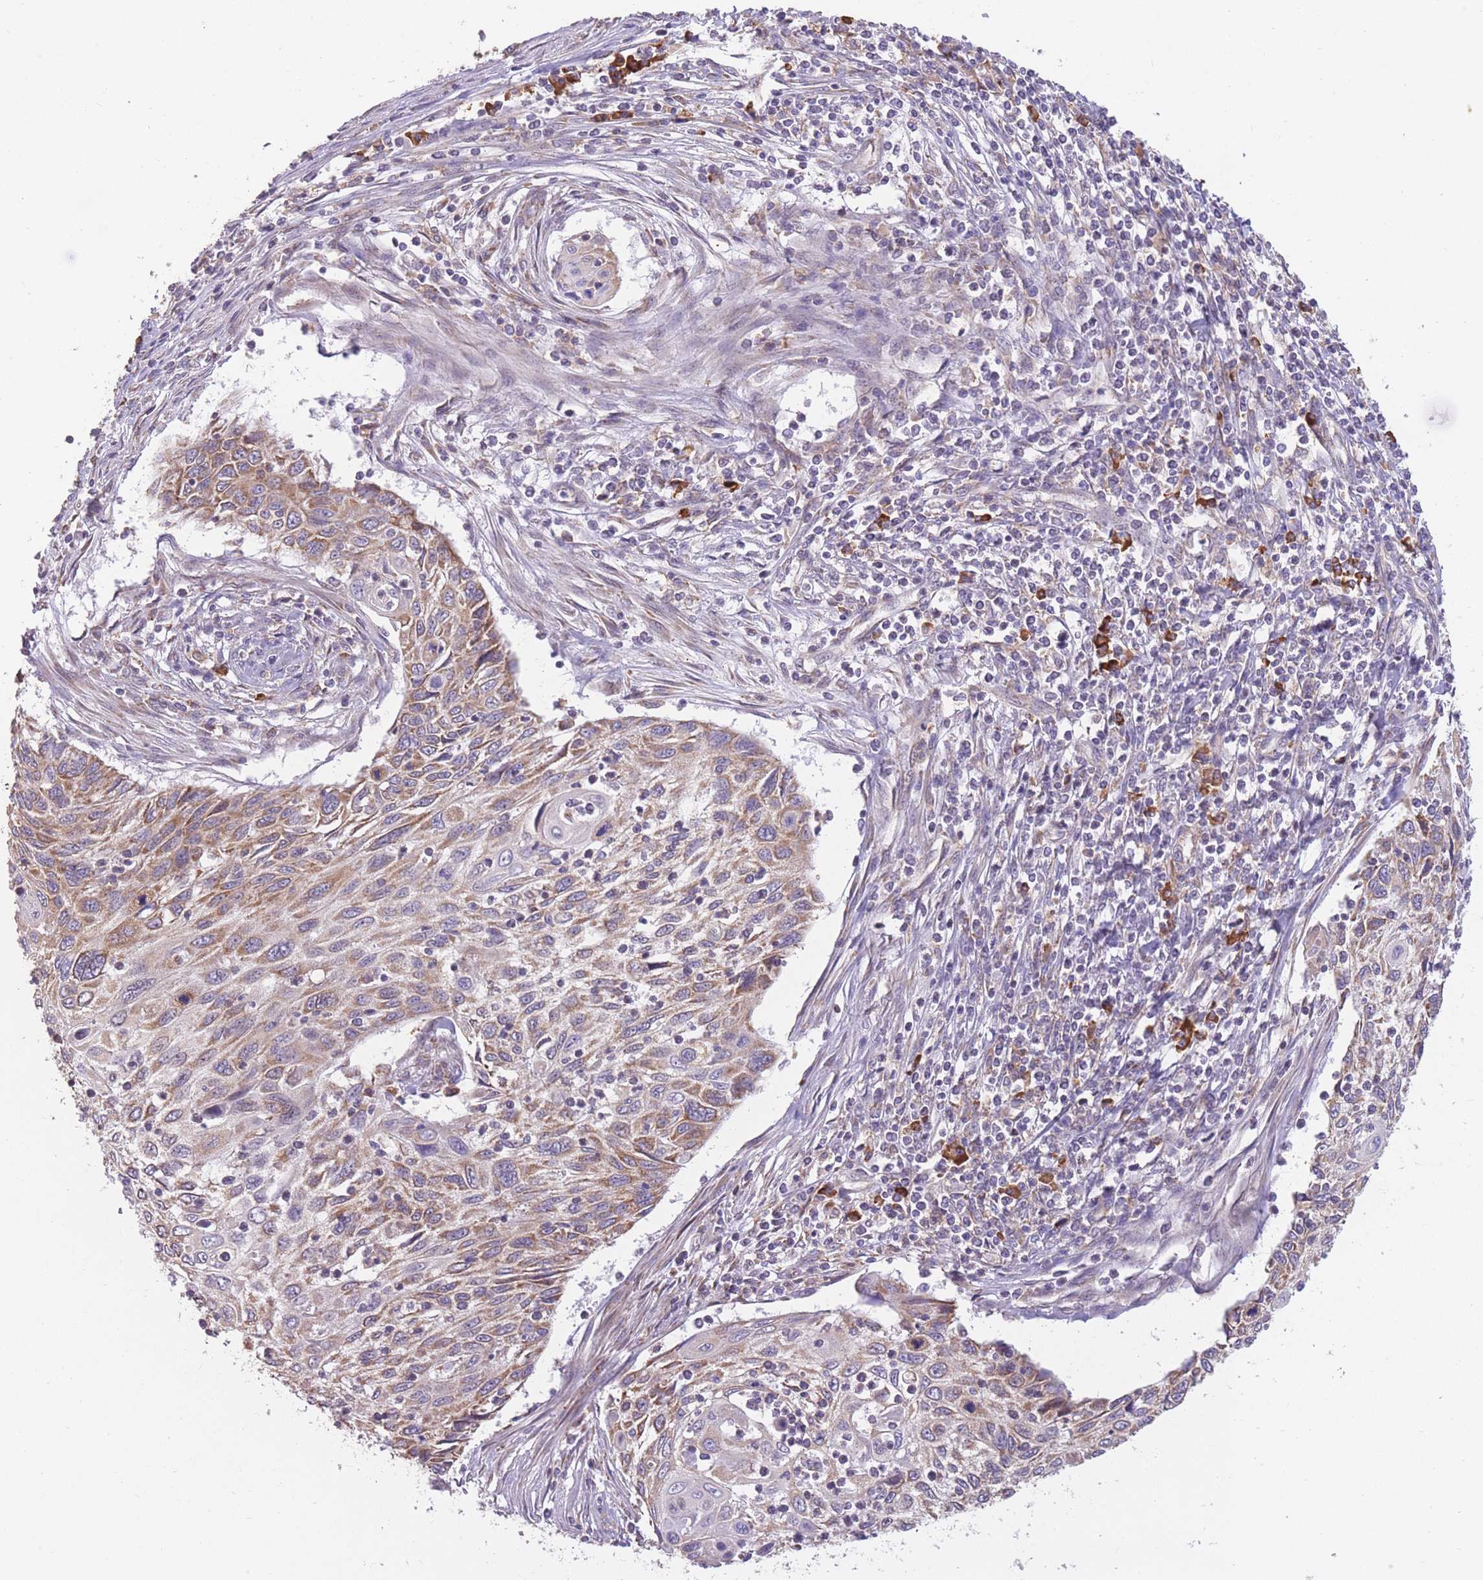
{"staining": {"intensity": "moderate", "quantity": ">75%", "location": "cytoplasmic/membranous"}, "tissue": "cervical cancer", "cell_type": "Tumor cells", "image_type": "cancer", "snomed": [{"axis": "morphology", "description": "Squamous cell carcinoma, NOS"}, {"axis": "topography", "description": "Cervix"}], "caption": "The image demonstrates a brown stain indicating the presence of a protein in the cytoplasmic/membranous of tumor cells in cervical cancer.", "gene": "TRAPPC5", "patient": {"sex": "female", "age": 70}}